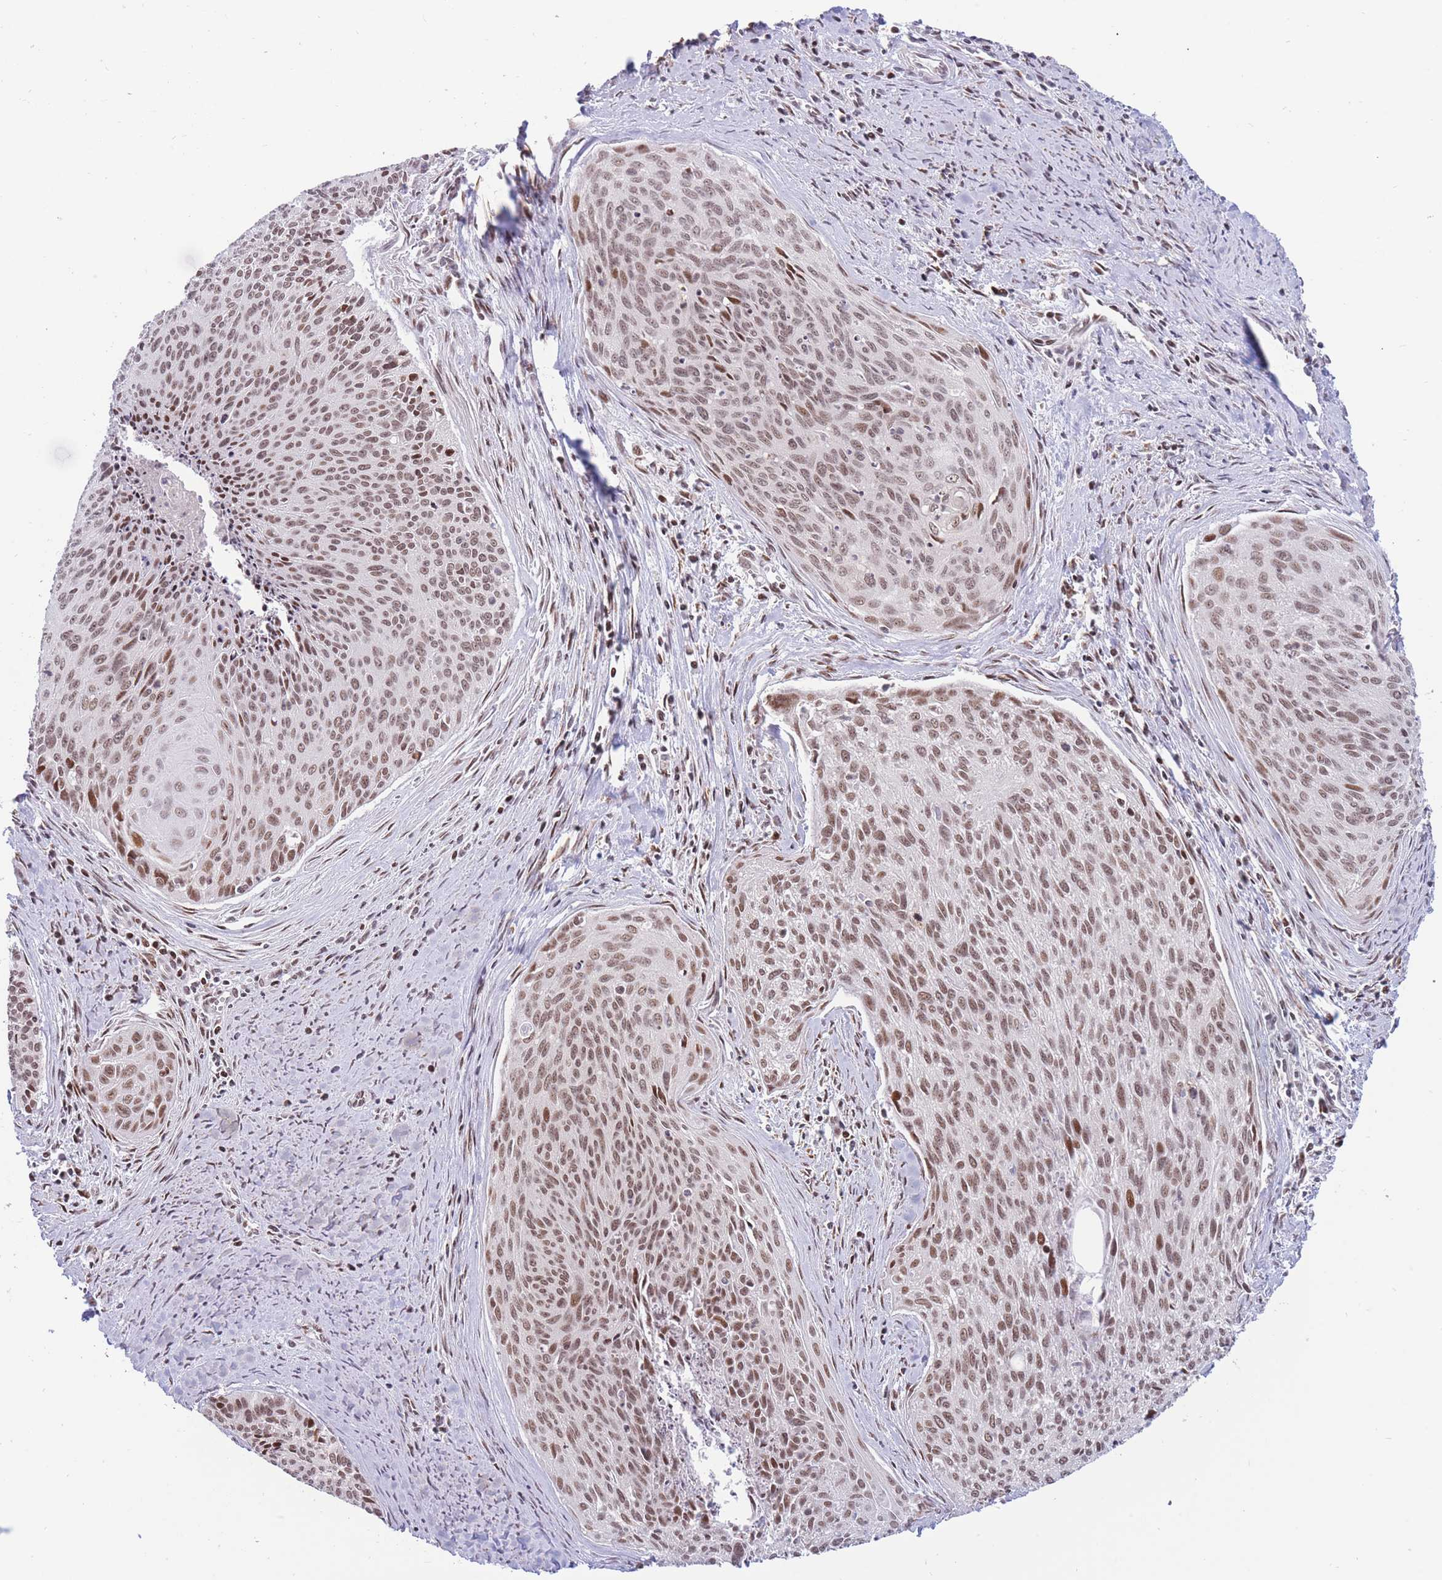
{"staining": {"intensity": "moderate", "quantity": ">75%", "location": "nuclear"}, "tissue": "cervical cancer", "cell_type": "Tumor cells", "image_type": "cancer", "snomed": [{"axis": "morphology", "description": "Squamous cell carcinoma, NOS"}, {"axis": "topography", "description": "Cervix"}], "caption": "A photomicrograph of human cervical cancer stained for a protein exhibits moderate nuclear brown staining in tumor cells. Nuclei are stained in blue.", "gene": "TARBP2", "patient": {"sex": "female", "age": 55}}